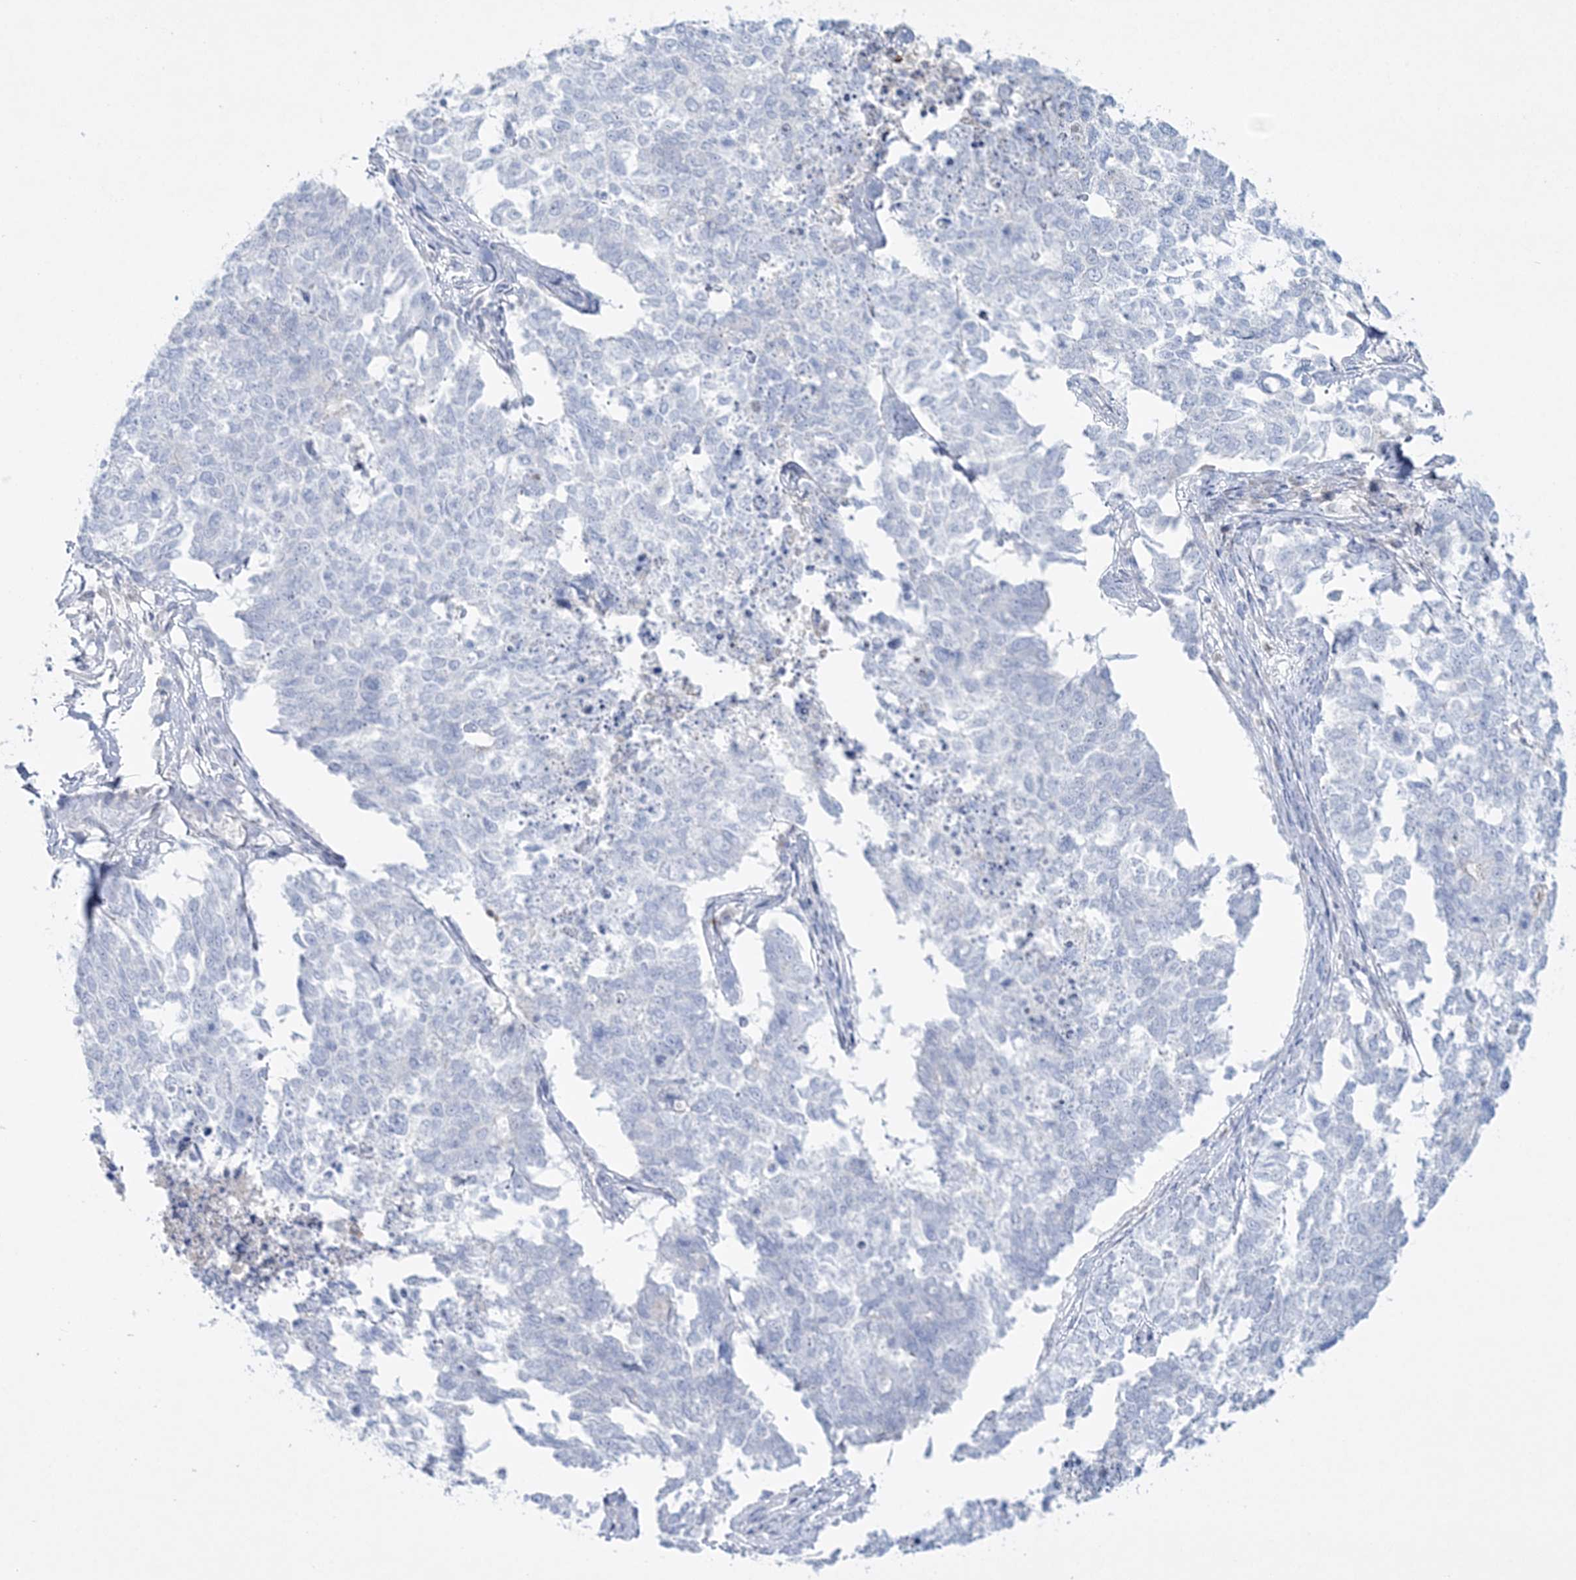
{"staining": {"intensity": "negative", "quantity": "none", "location": "none"}, "tissue": "cervical cancer", "cell_type": "Tumor cells", "image_type": "cancer", "snomed": [{"axis": "morphology", "description": "Squamous cell carcinoma, NOS"}, {"axis": "topography", "description": "Cervix"}], "caption": "Squamous cell carcinoma (cervical) was stained to show a protein in brown. There is no significant positivity in tumor cells. (DAB immunohistochemistry (IHC) visualized using brightfield microscopy, high magnification).", "gene": "WDSUB1", "patient": {"sex": "female", "age": 63}}